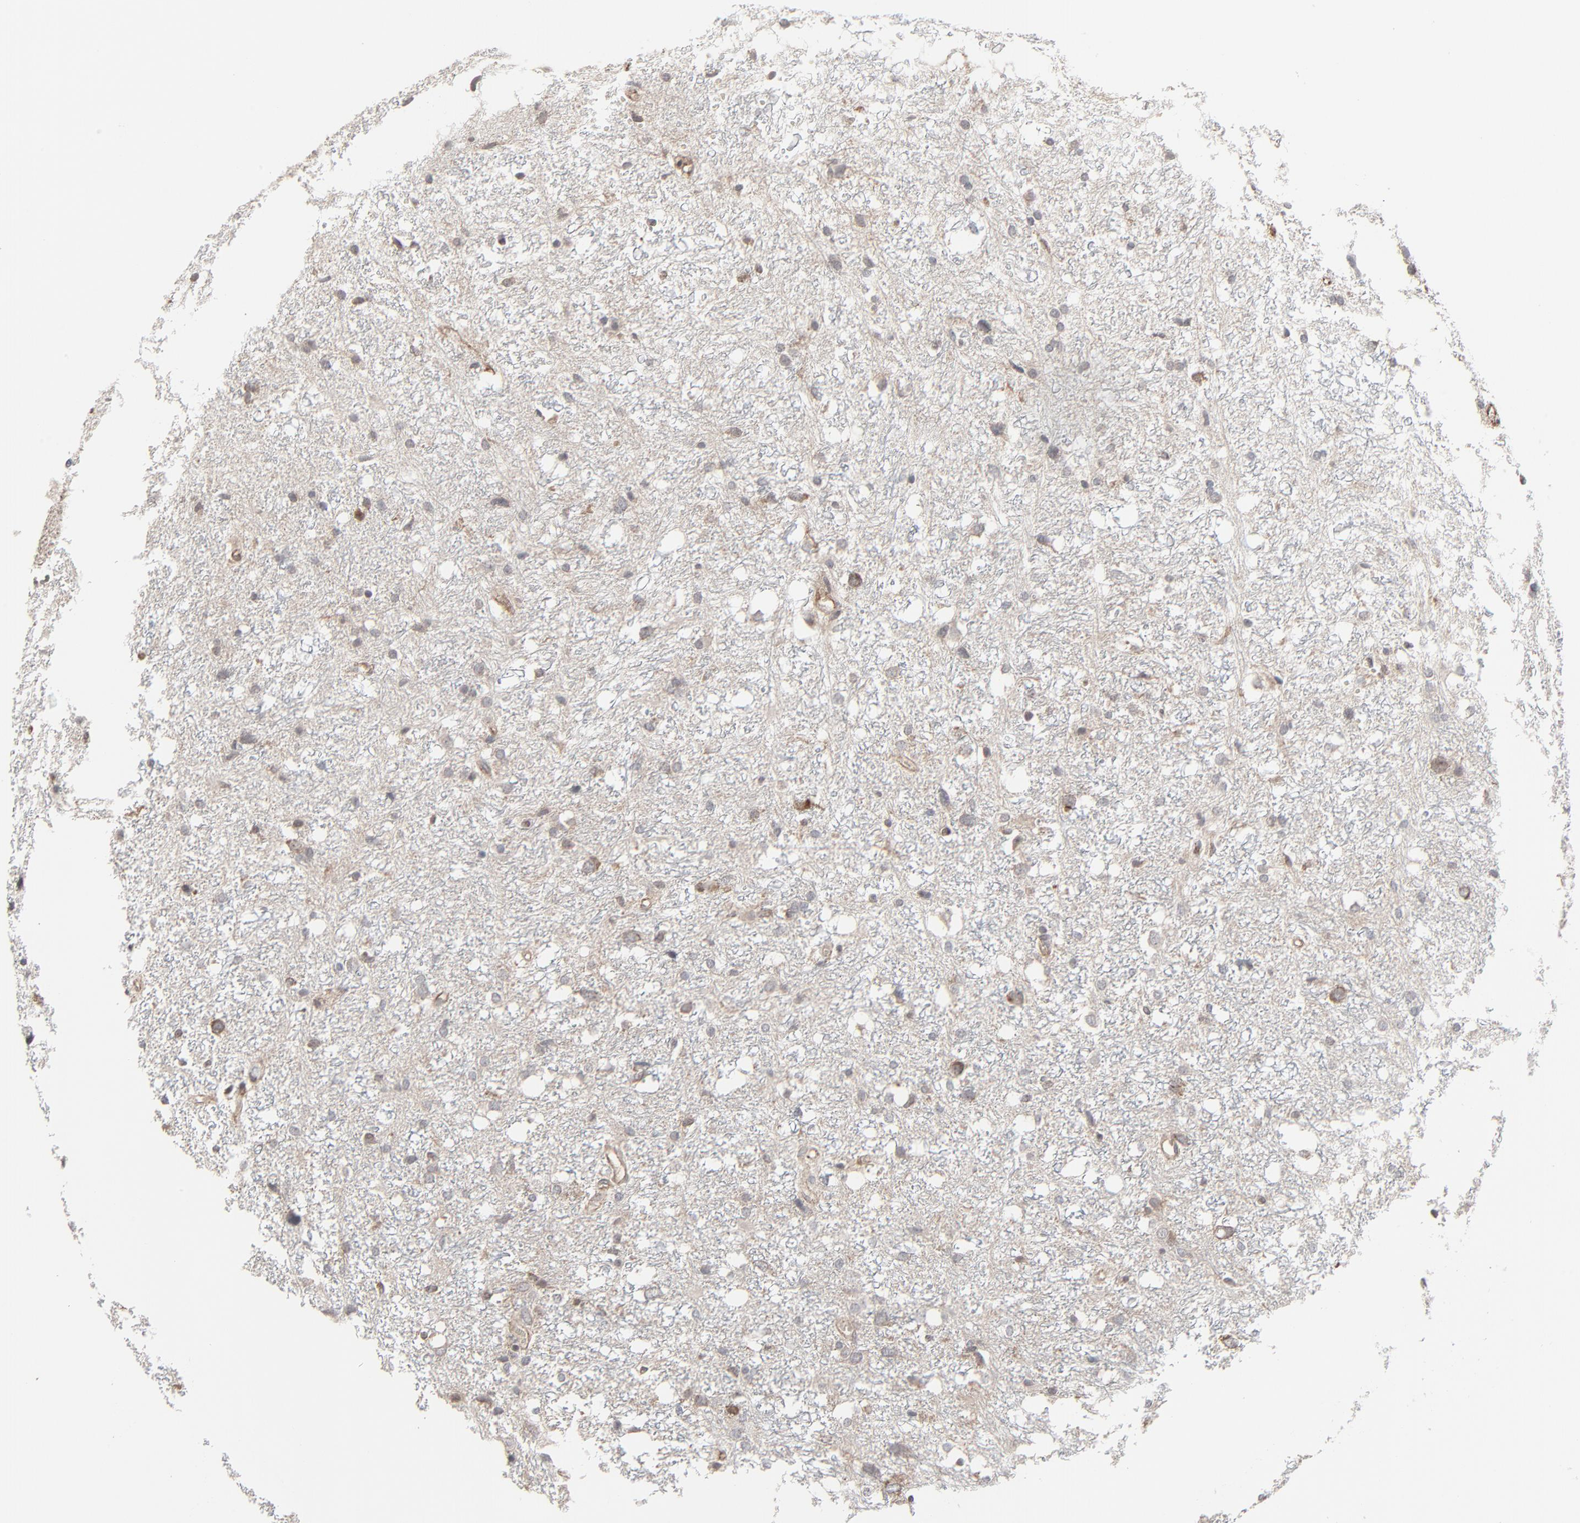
{"staining": {"intensity": "moderate", "quantity": "<25%", "location": "cytoplasmic/membranous"}, "tissue": "glioma", "cell_type": "Tumor cells", "image_type": "cancer", "snomed": [{"axis": "morphology", "description": "Glioma, malignant, High grade"}, {"axis": "topography", "description": "Brain"}], "caption": "Brown immunohistochemical staining in glioma demonstrates moderate cytoplasmic/membranous staining in approximately <25% of tumor cells.", "gene": "CTNND1", "patient": {"sex": "female", "age": 59}}